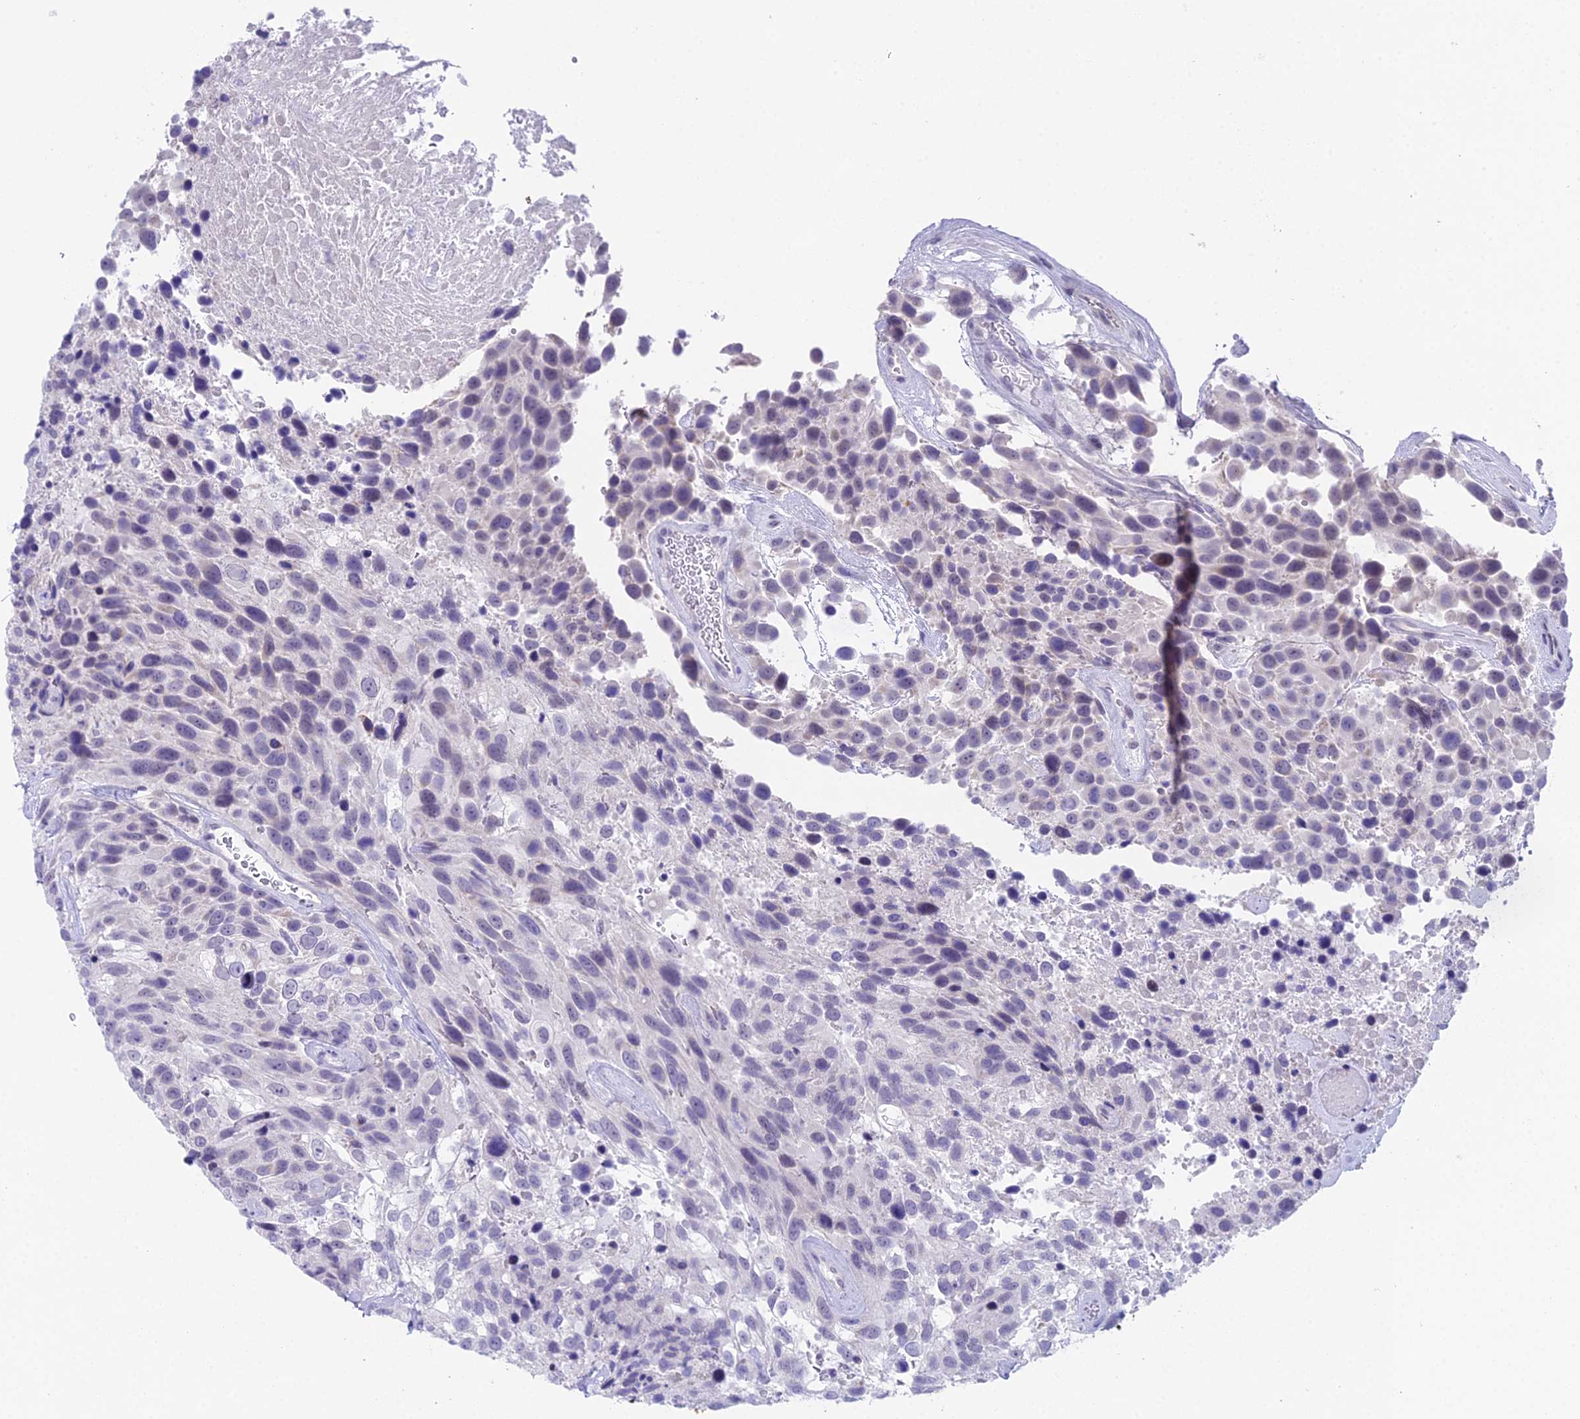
{"staining": {"intensity": "negative", "quantity": "none", "location": "none"}, "tissue": "urothelial cancer", "cell_type": "Tumor cells", "image_type": "cancer", "snomed": [{"axis": "morphology", "description": "Urothelial carcinoma, High grade"}, {"axis": "topography", "description": "Urinary bladder"}], "caption": "Immunohistochemistry histopathology image of urothelial cancer stained for a protein (brown), which reveals no positivity in tumor cells.", "gene": "CC2D2A", "patient": {"sex": "female", "age": 70}}